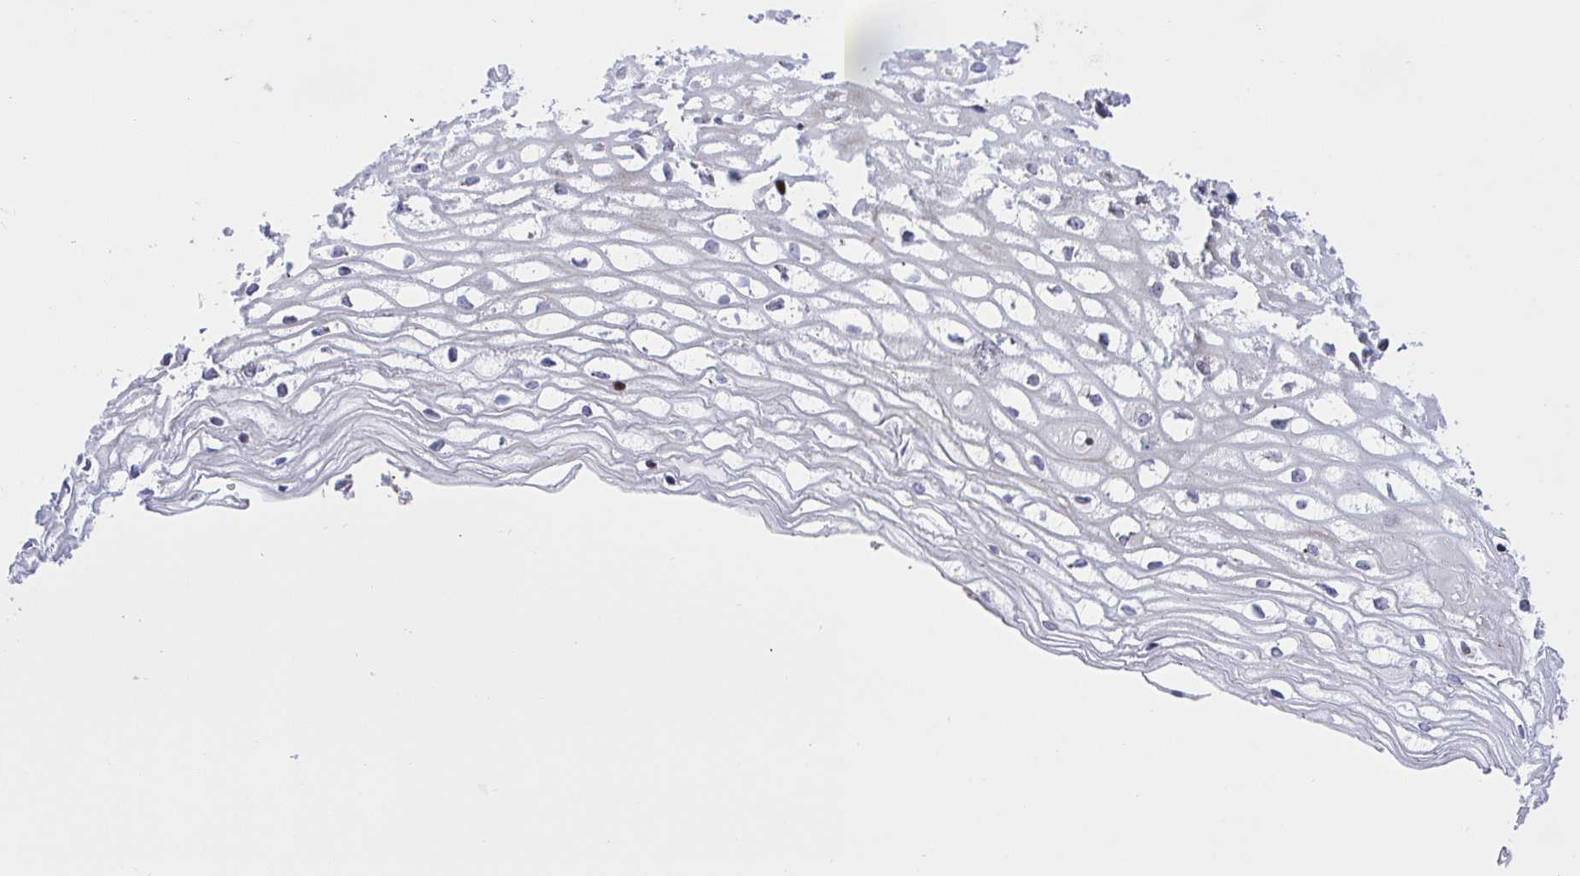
{"staining": {"intensity": "negative", "quantity": "none", "location": "none"}, "tissue": "cervix", "cell_type": "Glandular cells", "image_type": "normal", "snomed": [{"axis": "morphology", "description": "Normal tissue, NOS"}, {"axis": "topography", "description": "Cervix"}], "caption": "Immunohistochemistry of unremarkable cervix reveals no positivity in glandular cells. (Stains: DAB IHC with hematoxylin counter stain, Microscopy: brightfield microscopy at high magnification).", "gene": "ZNF554", "patient": {"sex": "female", "age": 36}}